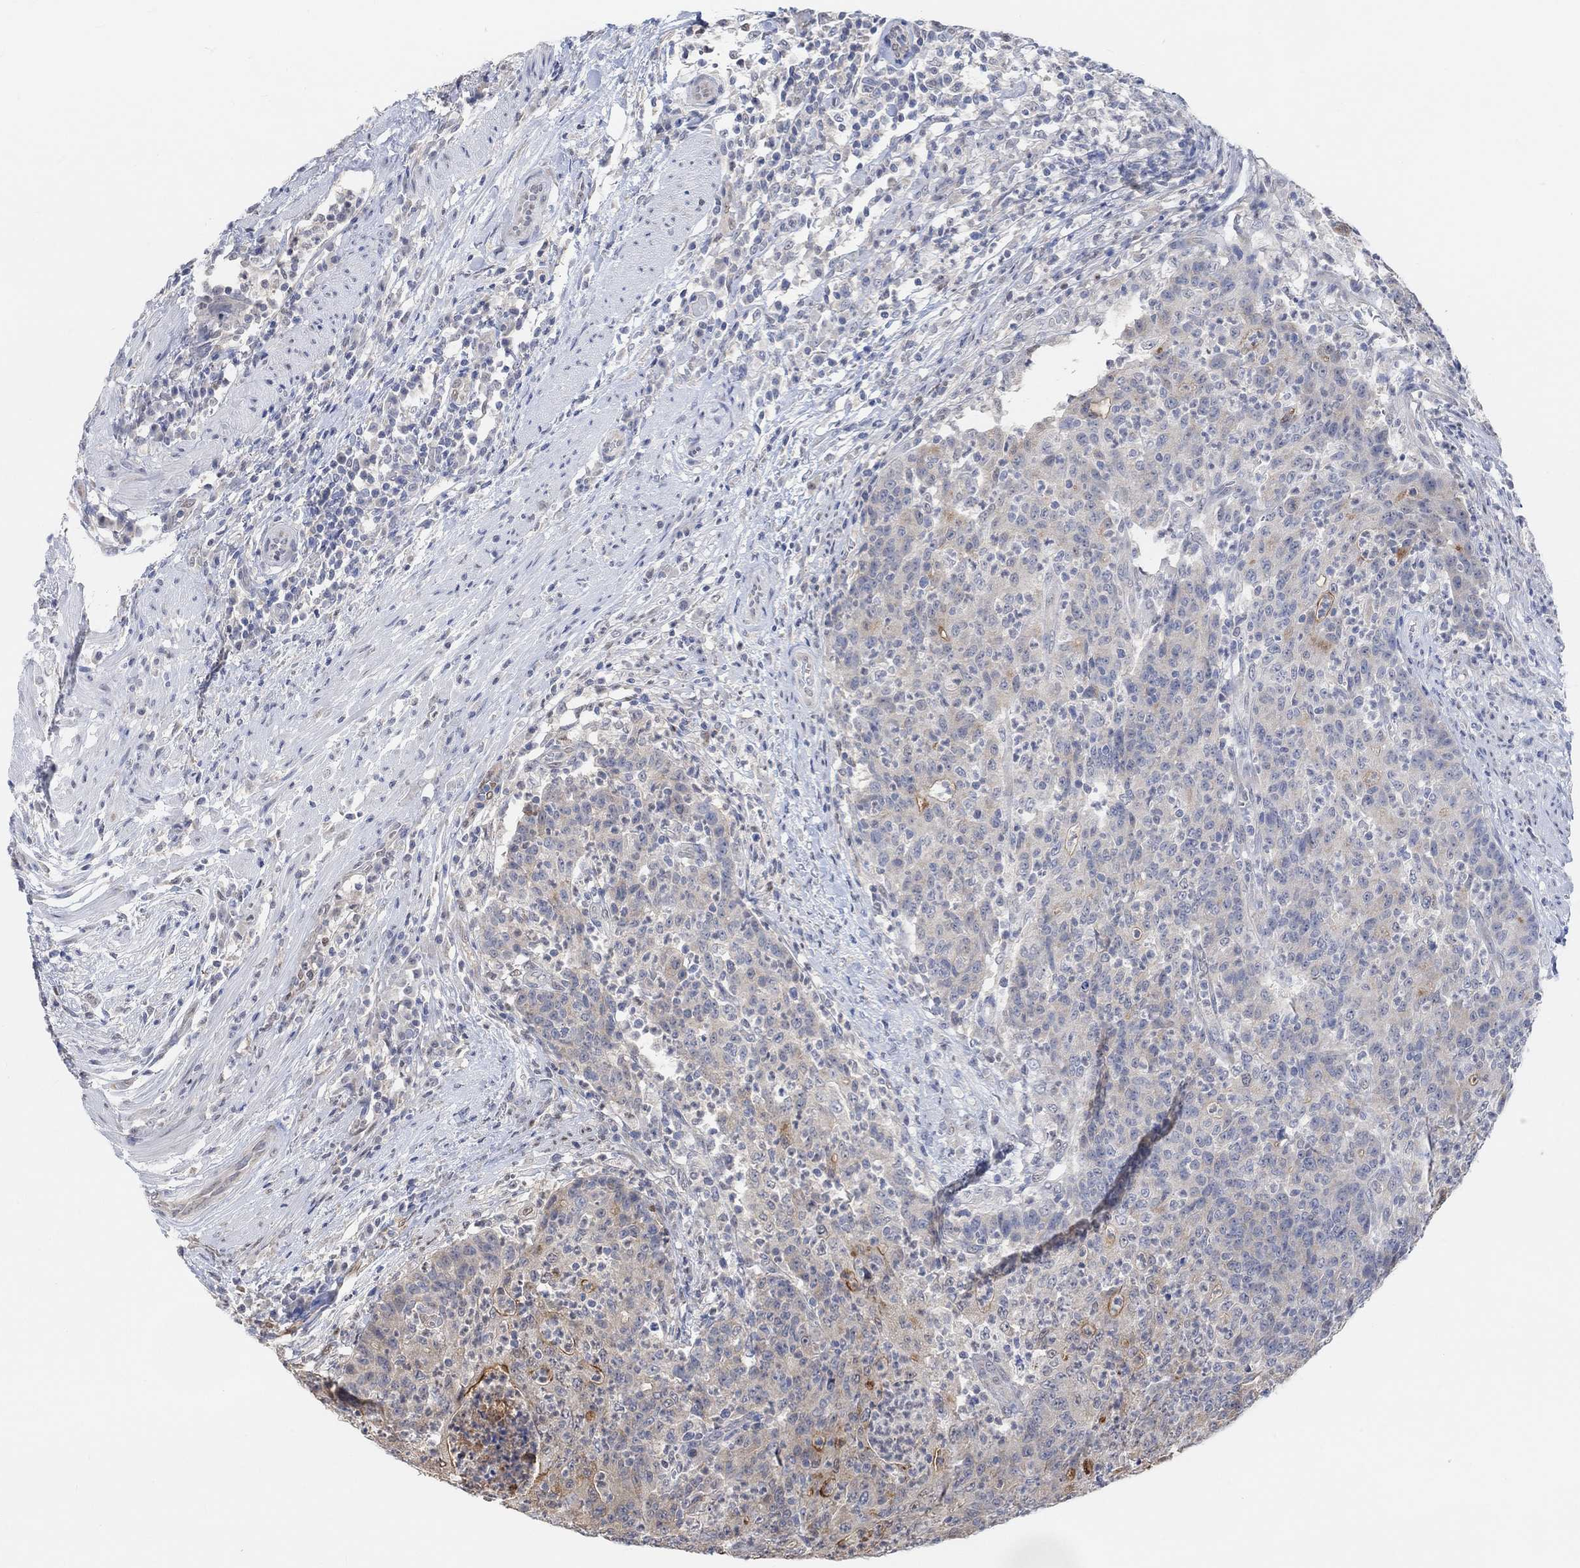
{"staining": {"intensity": "strong", "quantity": "<25%", "location": "cytoplasmic/membranous"}, "tissue": "colorectal cancer", "cell_type": "Tumor cells", "image_type": "cancer", "snomed": [{"axis": "morphology", "description": "Adenocarcinoma, NOS"}, {"axis": "topography", "description": "Colon"}], "caption": "An image showing strong cytoplasmic/membranous staining in approximately <25% of tumor cells in colorectal cancer (adenocarcinoma), as visualized by brown immunohistochemical staining.", "gene": "MUC1", "patient": {"sex": "male", "age": 70}}